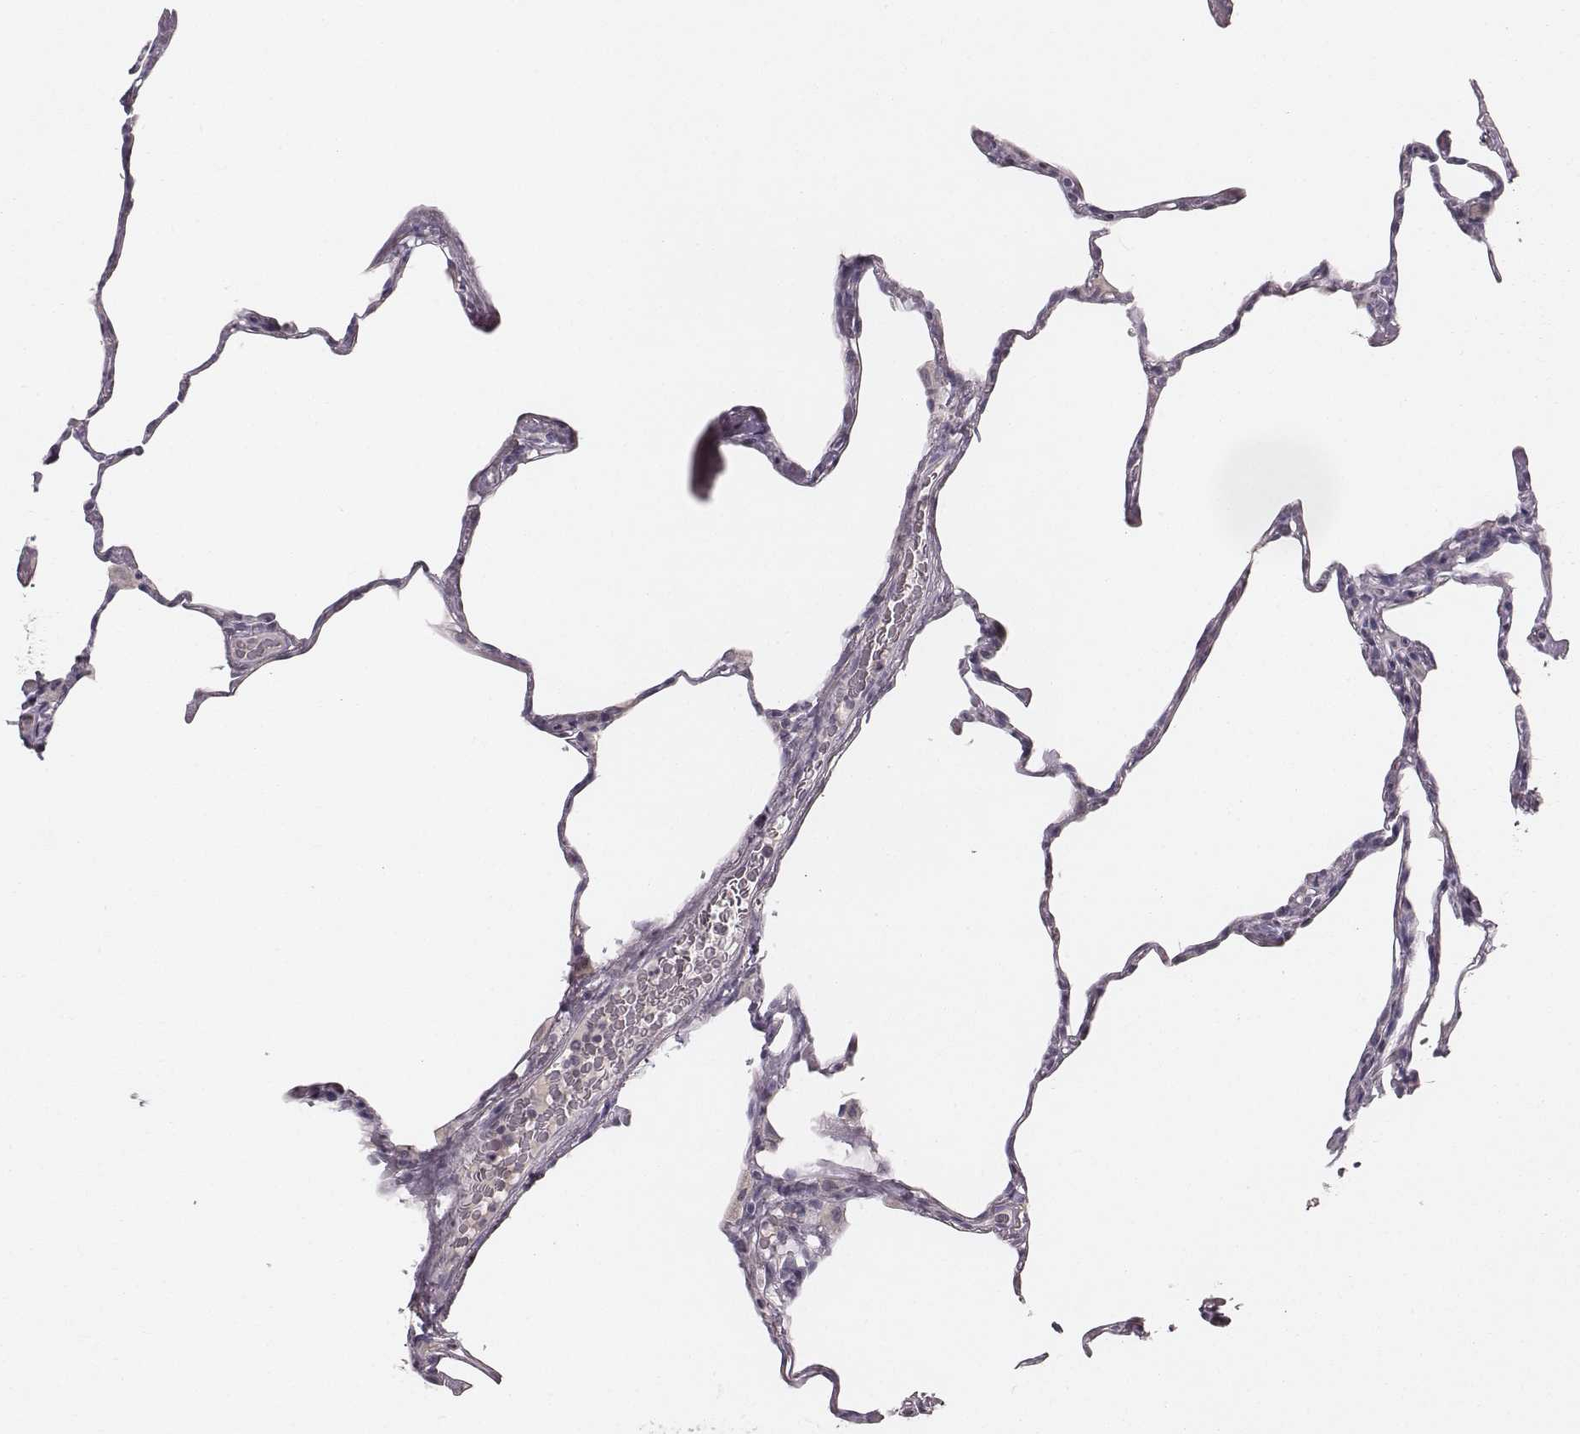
{"staining": {"intensity": "negative", "quantity": "none", "location": "none"}, "tissue": "lung", "cell_type": "Alveolar cells", "image_type": "normal", "snomed": [{"axis": "morphology", "description": "Normal tissue, NOS"}, {"axis": "topography", "description": "Lung"}], "caption": "Immunohistochemical staining of benign lung displays no significant positivity in alveolar cells.", "gene": "LY6K", "patient": {"sex": "male", "age": 65}}